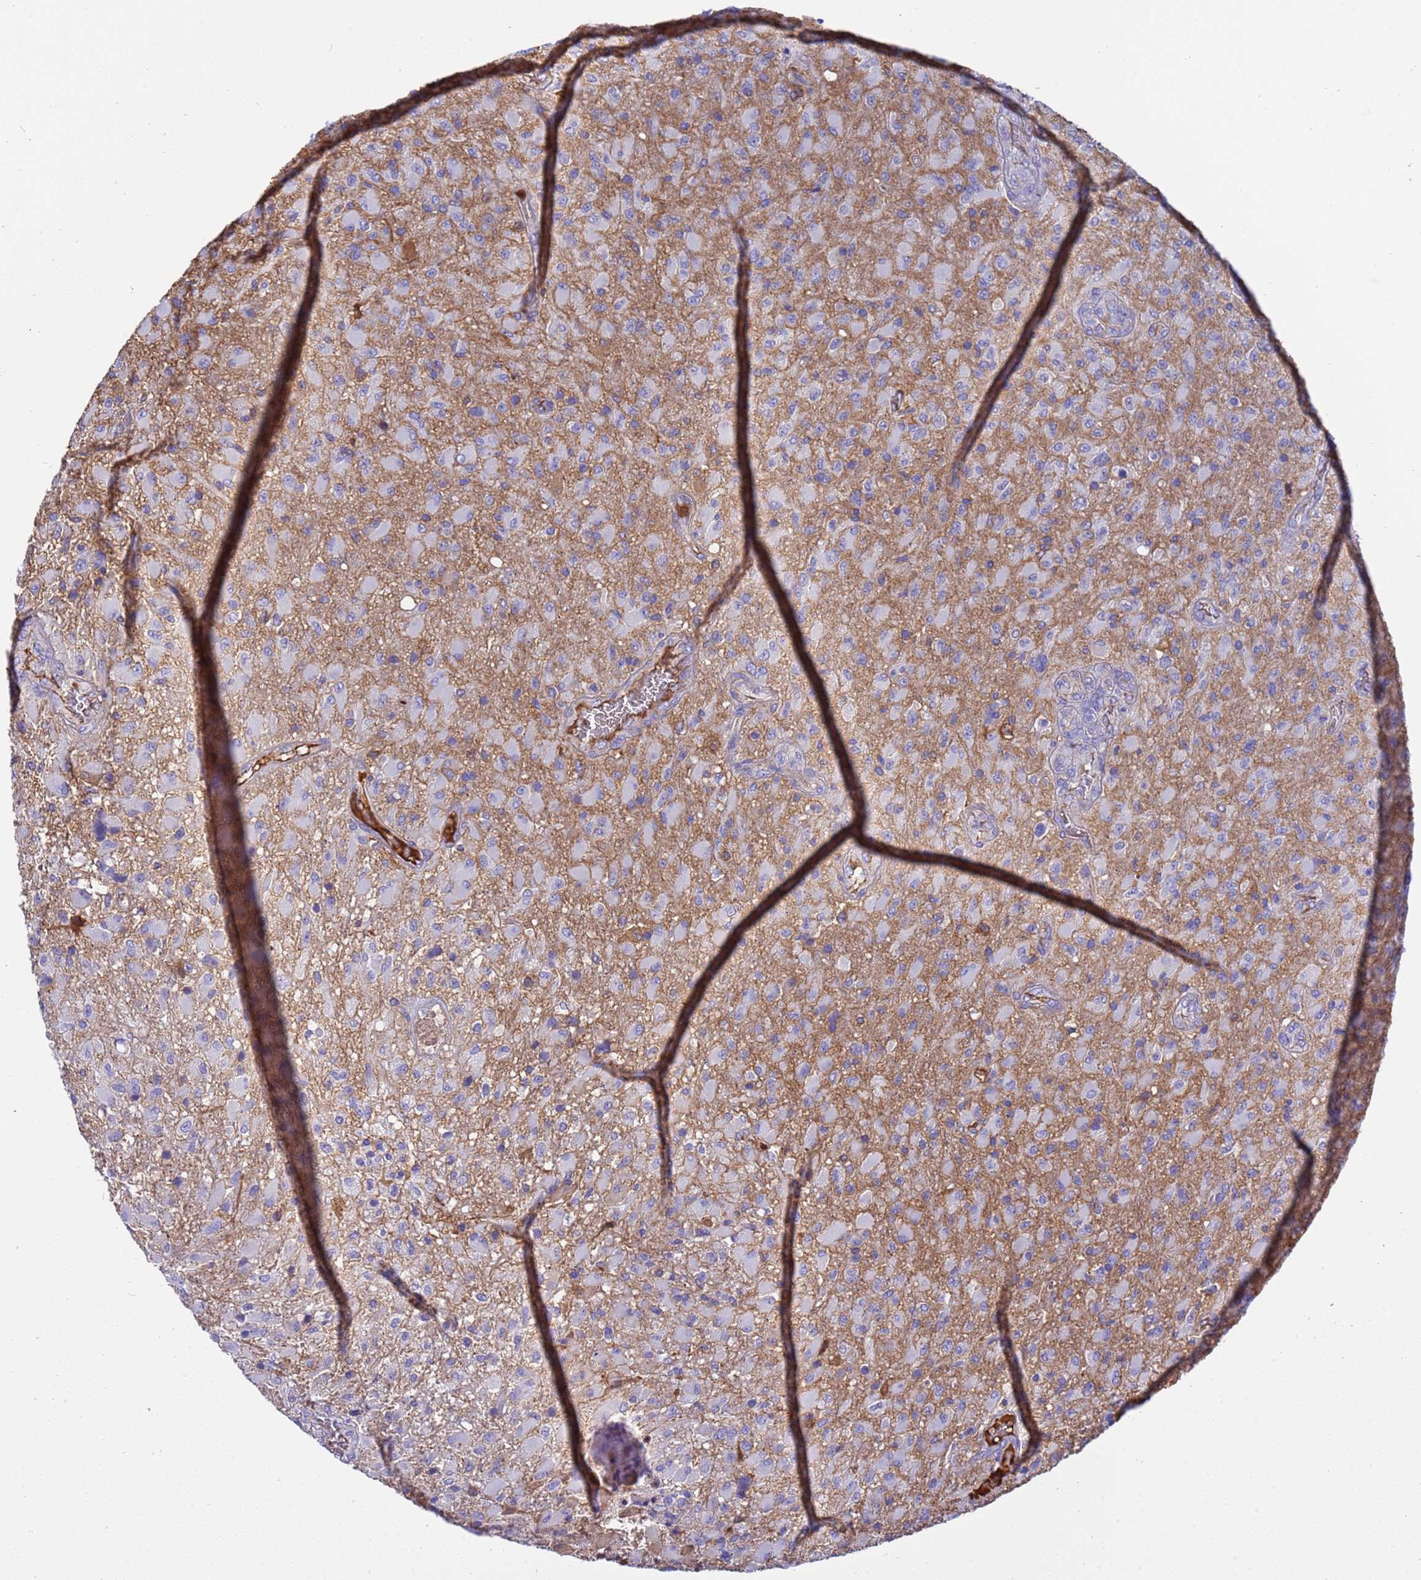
{"staining": {"intensity": "negative", "quantity": "none", "location": "none"}, "tissue": "glioma", "cell_type": "Tumor cells", "image_type": "cancer", "snomed": [{"axis": "morphology", "description": "Glioma, malignant, Low grade"}, {"axis": "topography", "description": "Brain"}], "caption": "Immunohistochemical staining of human low-grade glioma (malignant) shows no significant expression in tumor cells. (Stains: DAB immunohistochemistry (IHC) with hematoxylin counter stain, Microscopy: brightfield microscopy at high magnification).", "gene": "H1-7", "patient": {"sex": "male", "age": 65}}